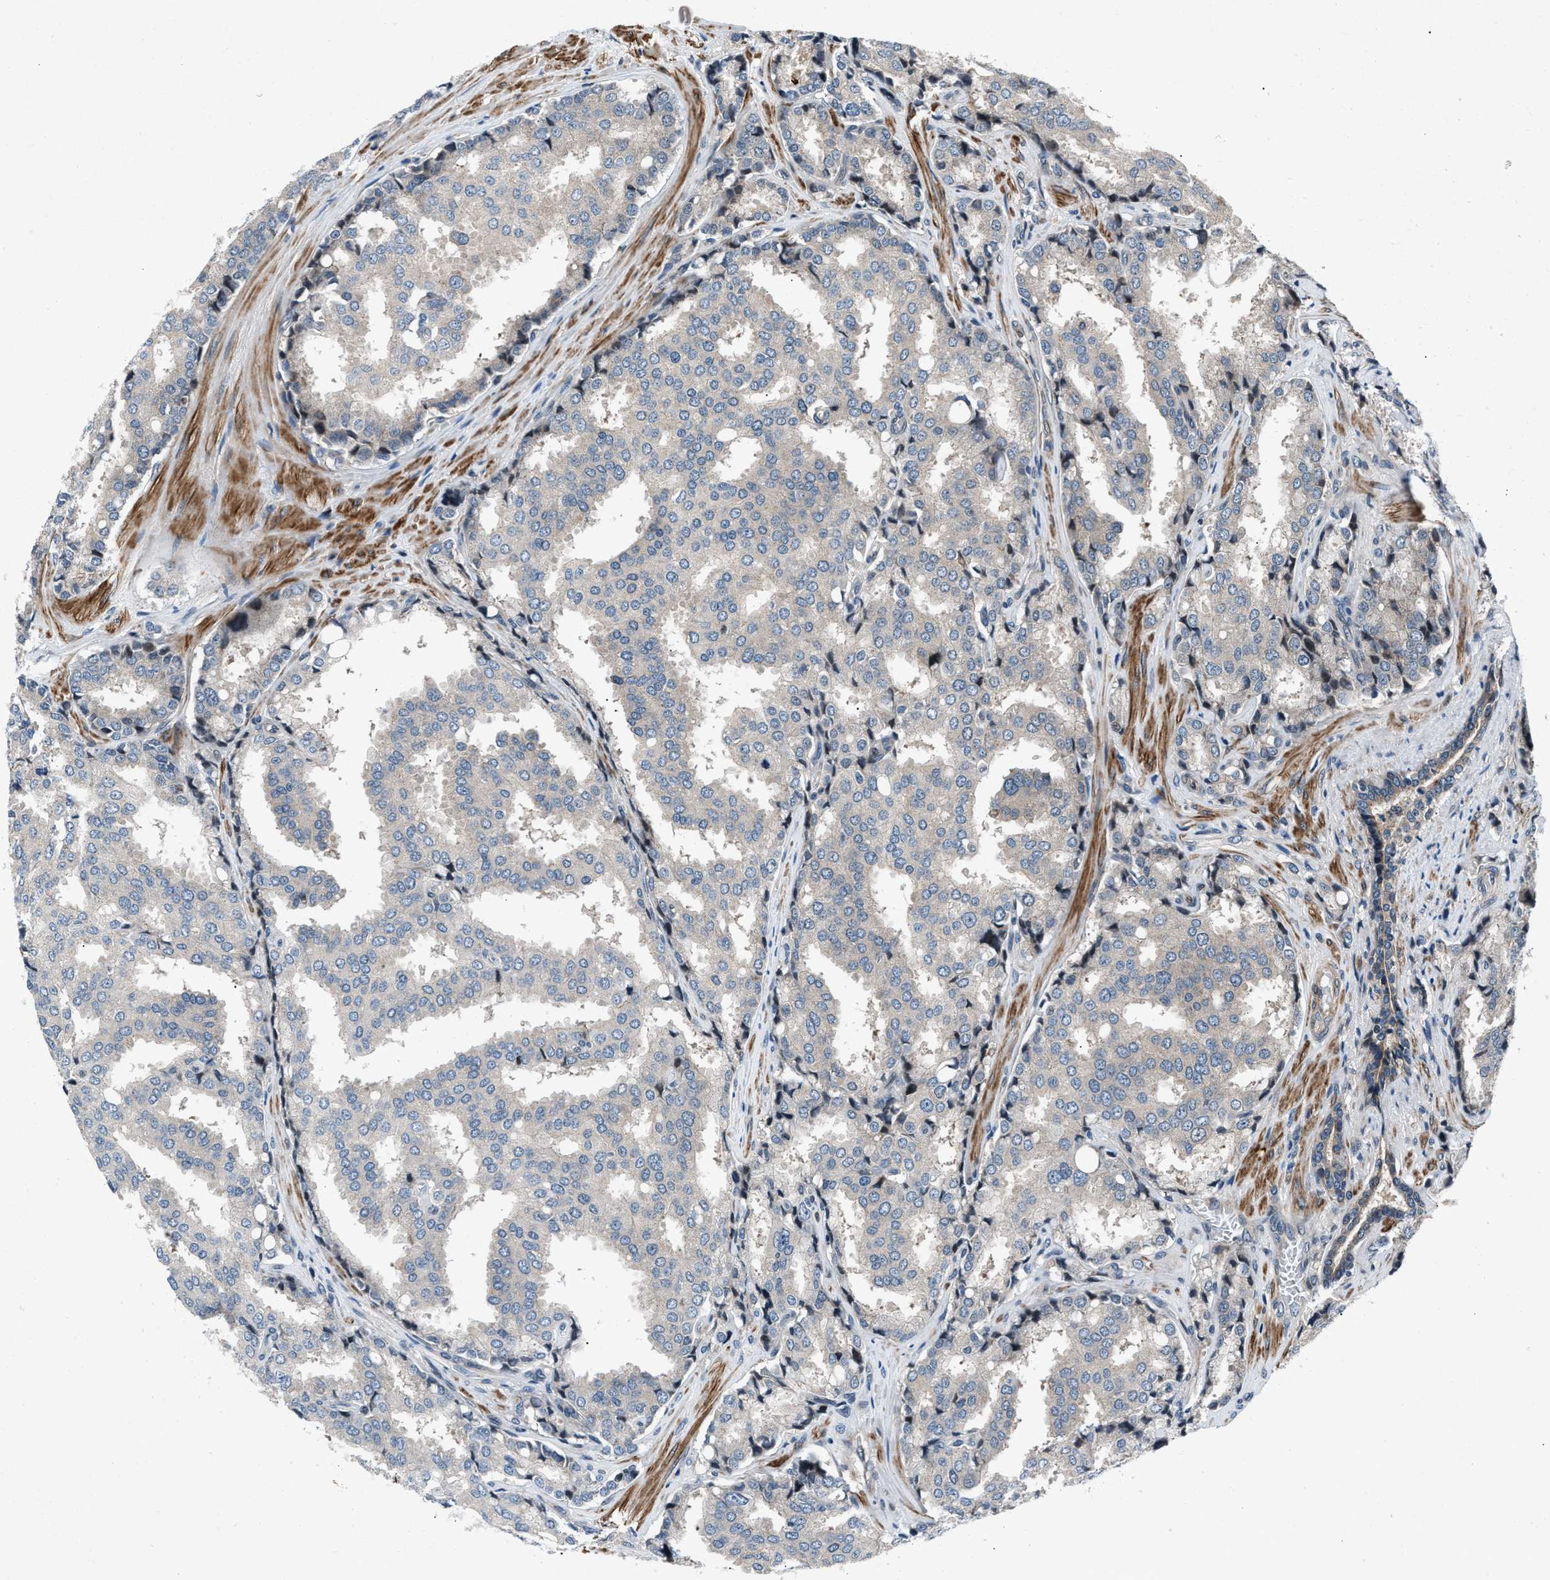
{"staining": {"intensity": "negative", "quantity": "none", "location": "none"}, "tissue": "prostate cancer", "cell_type": "Tumor cells", "image_type": "cancer", "snomed": [{"axis": "morphology", "description": "Adenocarcinoma, High grade"}, {"axis": "topography", "description": "Prostate"}], "caption": "This image is of prostate cancer (adenocarcinoma (high-grade)) stained with immunohistochemistry to label a protein in brown with the nuclei are counter-stained blue. There is no expression in tumor cells.", "gene": "DYNC2I1", "patient": {"sex": "male", "age": 50}}